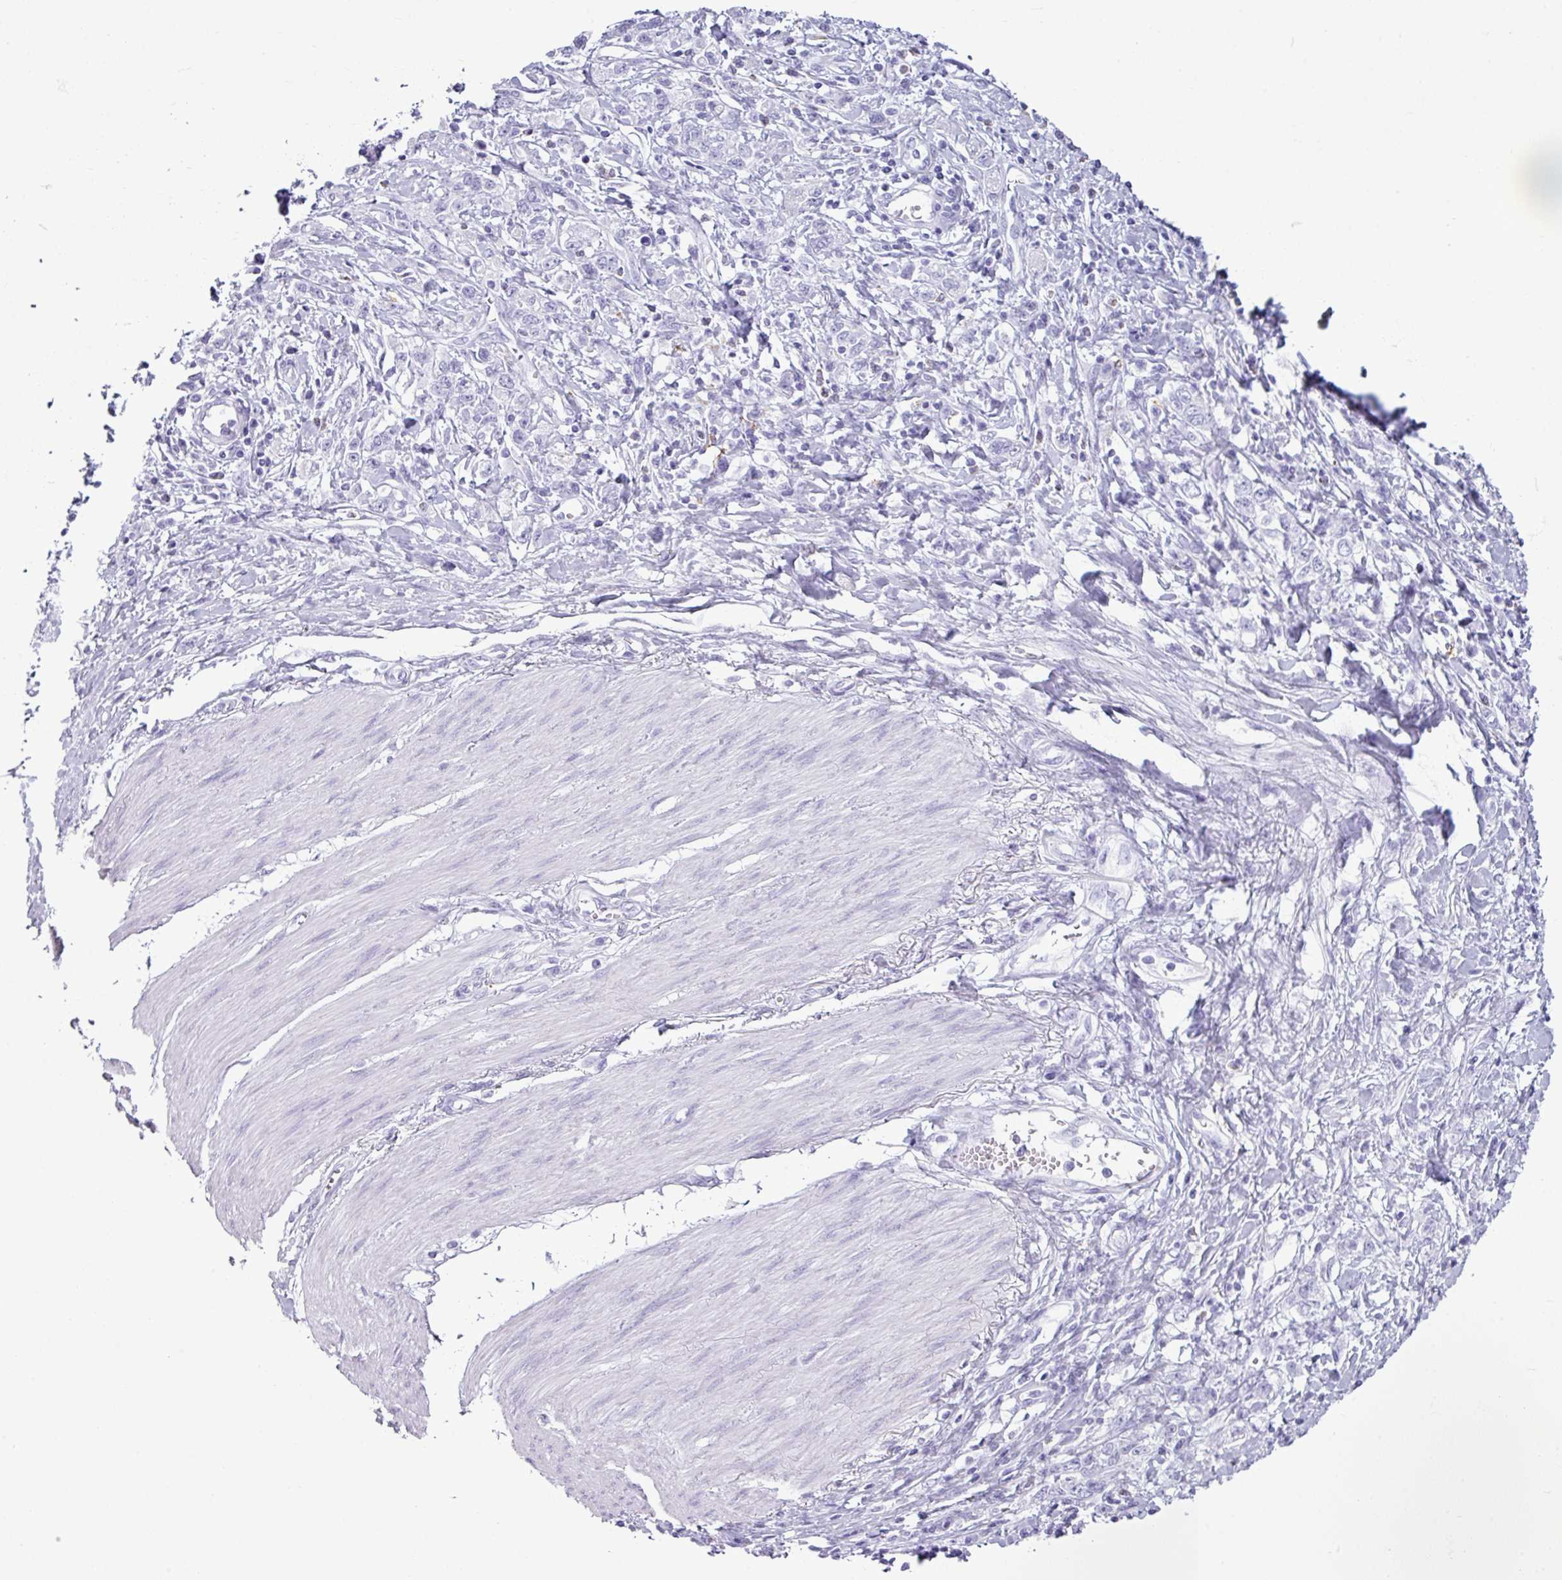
{"staining": {"intensity": "negative", "quantity": "none", "location": "none"}, "tissue": "stomach cancer", "cell_type": "Tumor cells", "image_type": "cancer", "snomed": [{"axis": "morphology", "description": "Adenocarcinoma, NOS"}, {"axis": "topography", "description": "Stomach"}], "caption": "This is an IHC image of human stomach cancer (adenocarcinoma). There is no expression in tumor cells.", "gene": "AMY1B", "patient": {"sex": "female", "age": 76}}